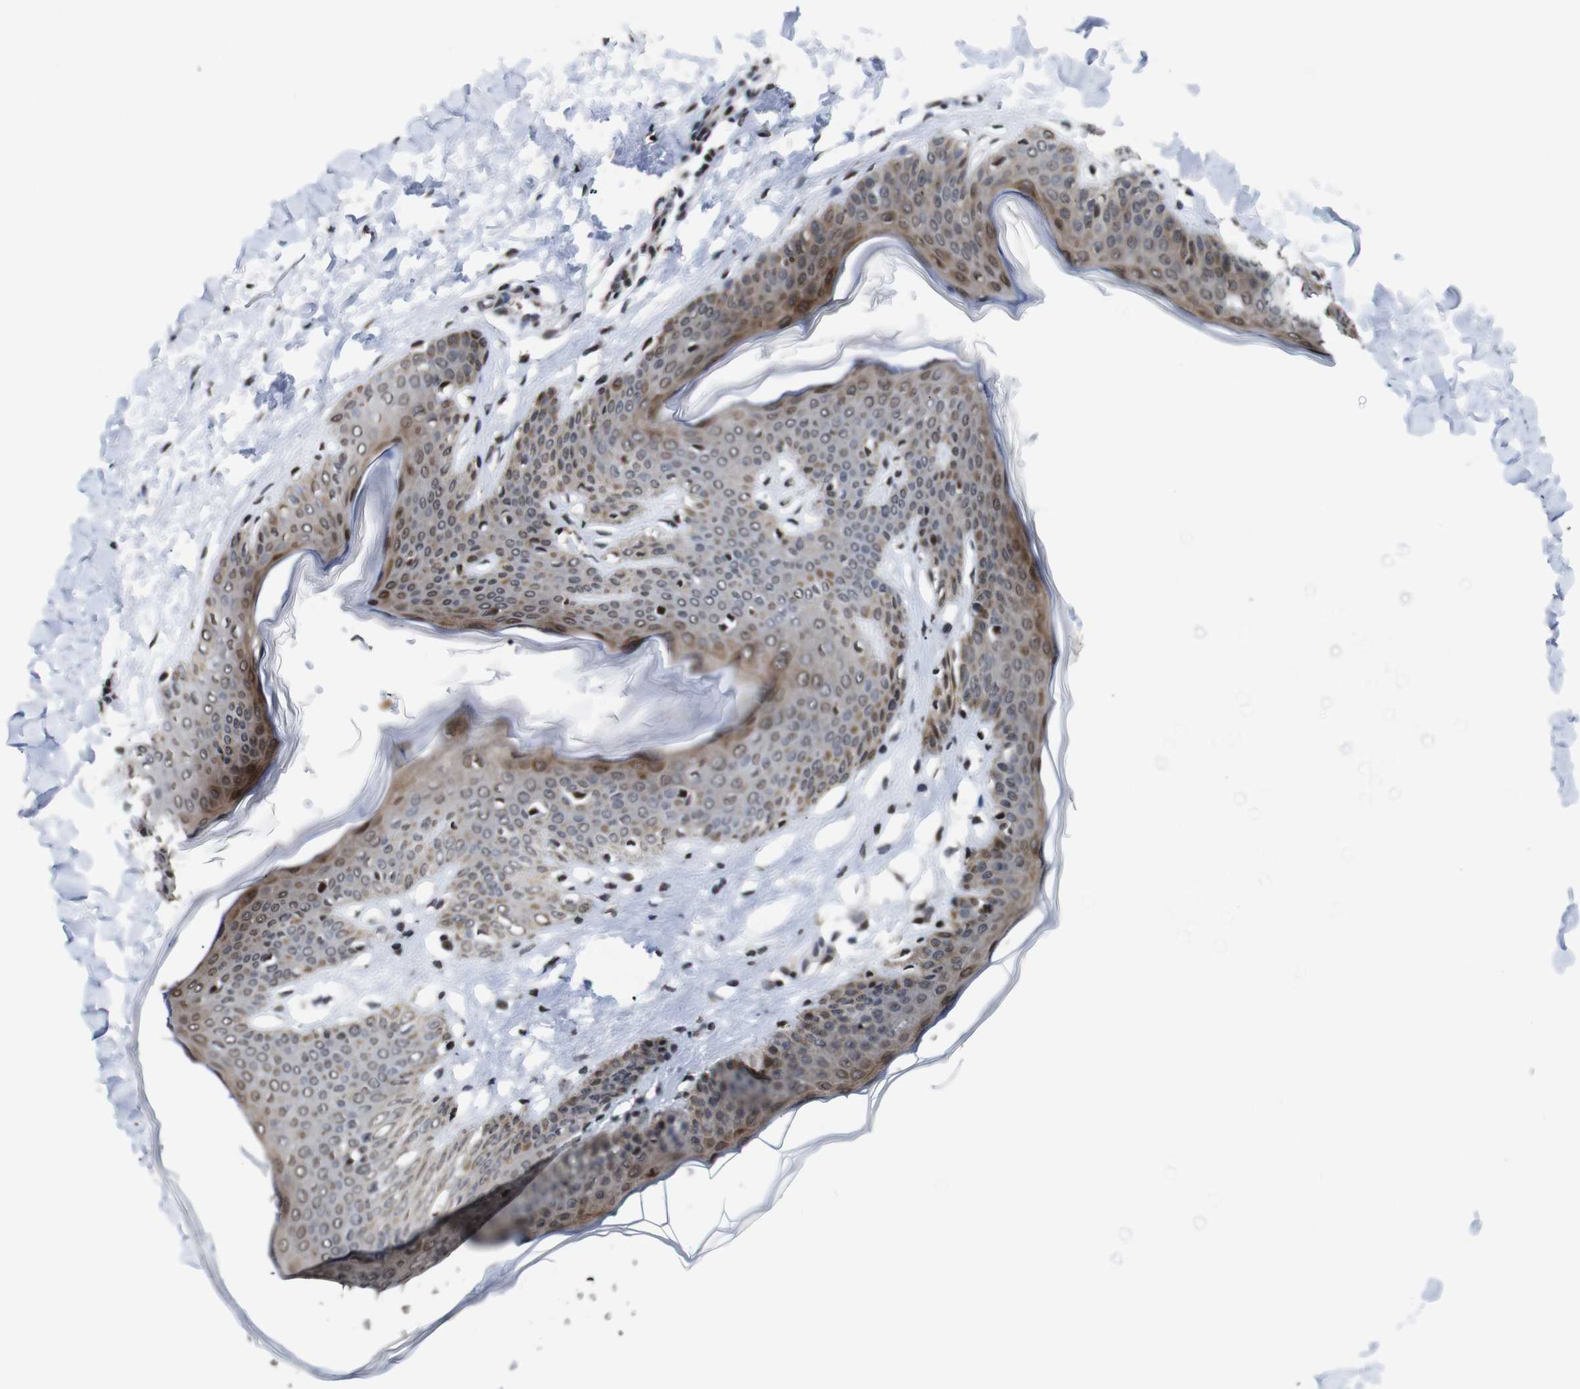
{"staining": {"intensity": "weak", "quantity": ">75%", "location": "cytoplasmic/membranous,nuclear"}, "tissue": "skin", "cell_type": "Fibroblasts", "image_type": "normal", "snomed": [{"axis": "morphology", "description": "Normal tissue, NOS"}, {"axis": "topography", "description": "Skin"}], "caption": "Protein expression analysis of unremarkable skin demonstrates weak cytoplasmic/membranous,nuclear positivity in about >75% of fibroblasts. The staining is performed using DAB brown chromogen to label protein expression. The nuclei are counter-stained blue using hematoxylin.", "gene": "EIF4G1", "patient": {"sex": "female", "age": 17}}